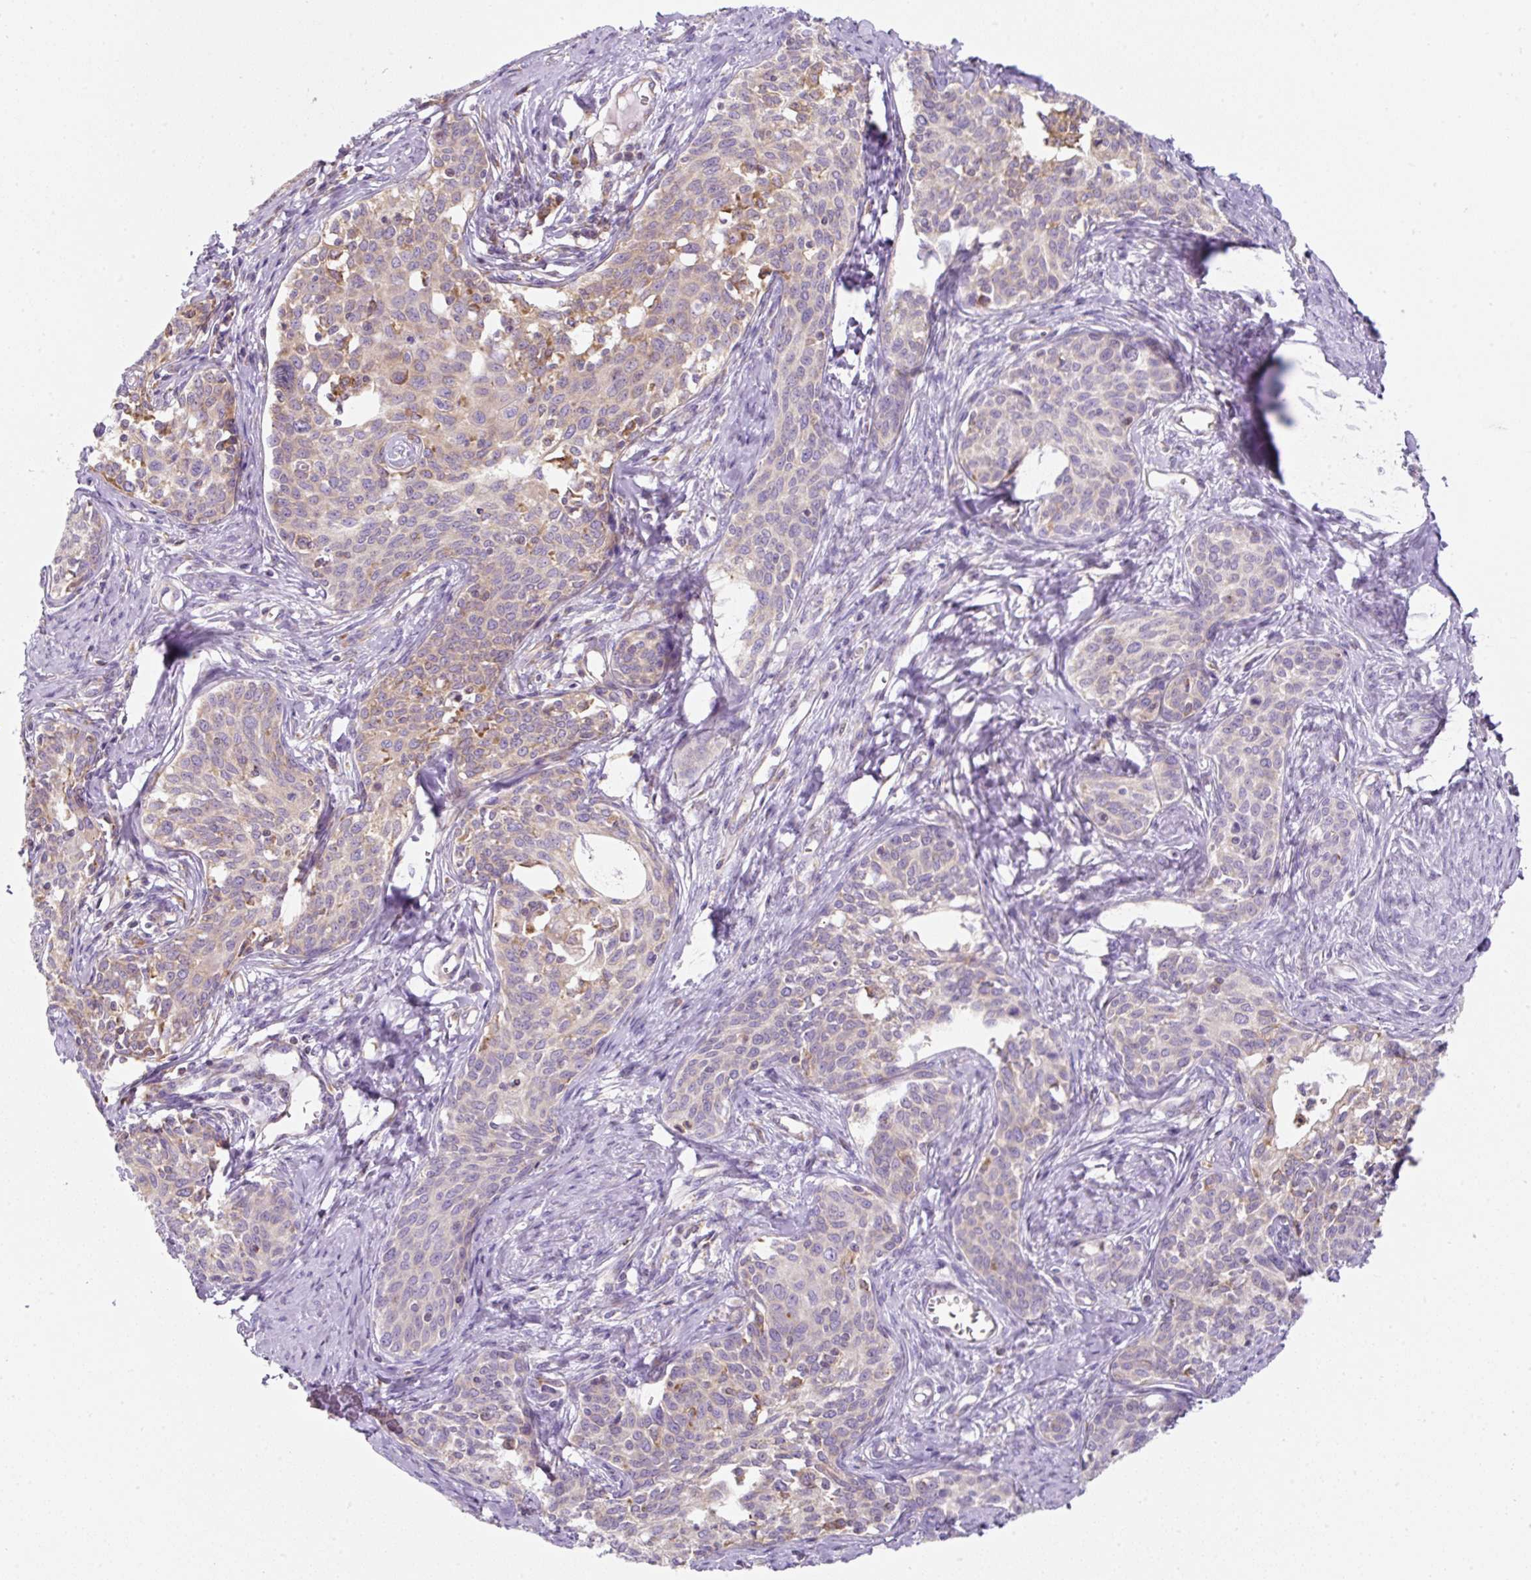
{"staining": {"intensity": "moderate", "quantity": "<25%", "location": "cytoplasmic/membranous"}, "tissue": "cervical cancer", "cell_type": "Tumor cells", "image_type": "cancer", "snomed": [{"axis": "morphology", "description": "Squamous cell carcinoma, NOS"}, {"axis": "morphology", "description": "Adenocarcinoma, NOS"}, {"axis": "topography", "description": "Cervix"}], "caption": "Immunohistochemistry (IHC) micrograph of neoplastic tissue: human cervical cancer stained using immunohistochemistry (IHC) exhibits low levels of moderate protein expression localized specifically in the cytoplasmic/membranous of tumor cells, appearing as a cytoplasmic/membranous brown color.", "gene": "ERAP2", "patient": {"sex": "female", "age": 52}}